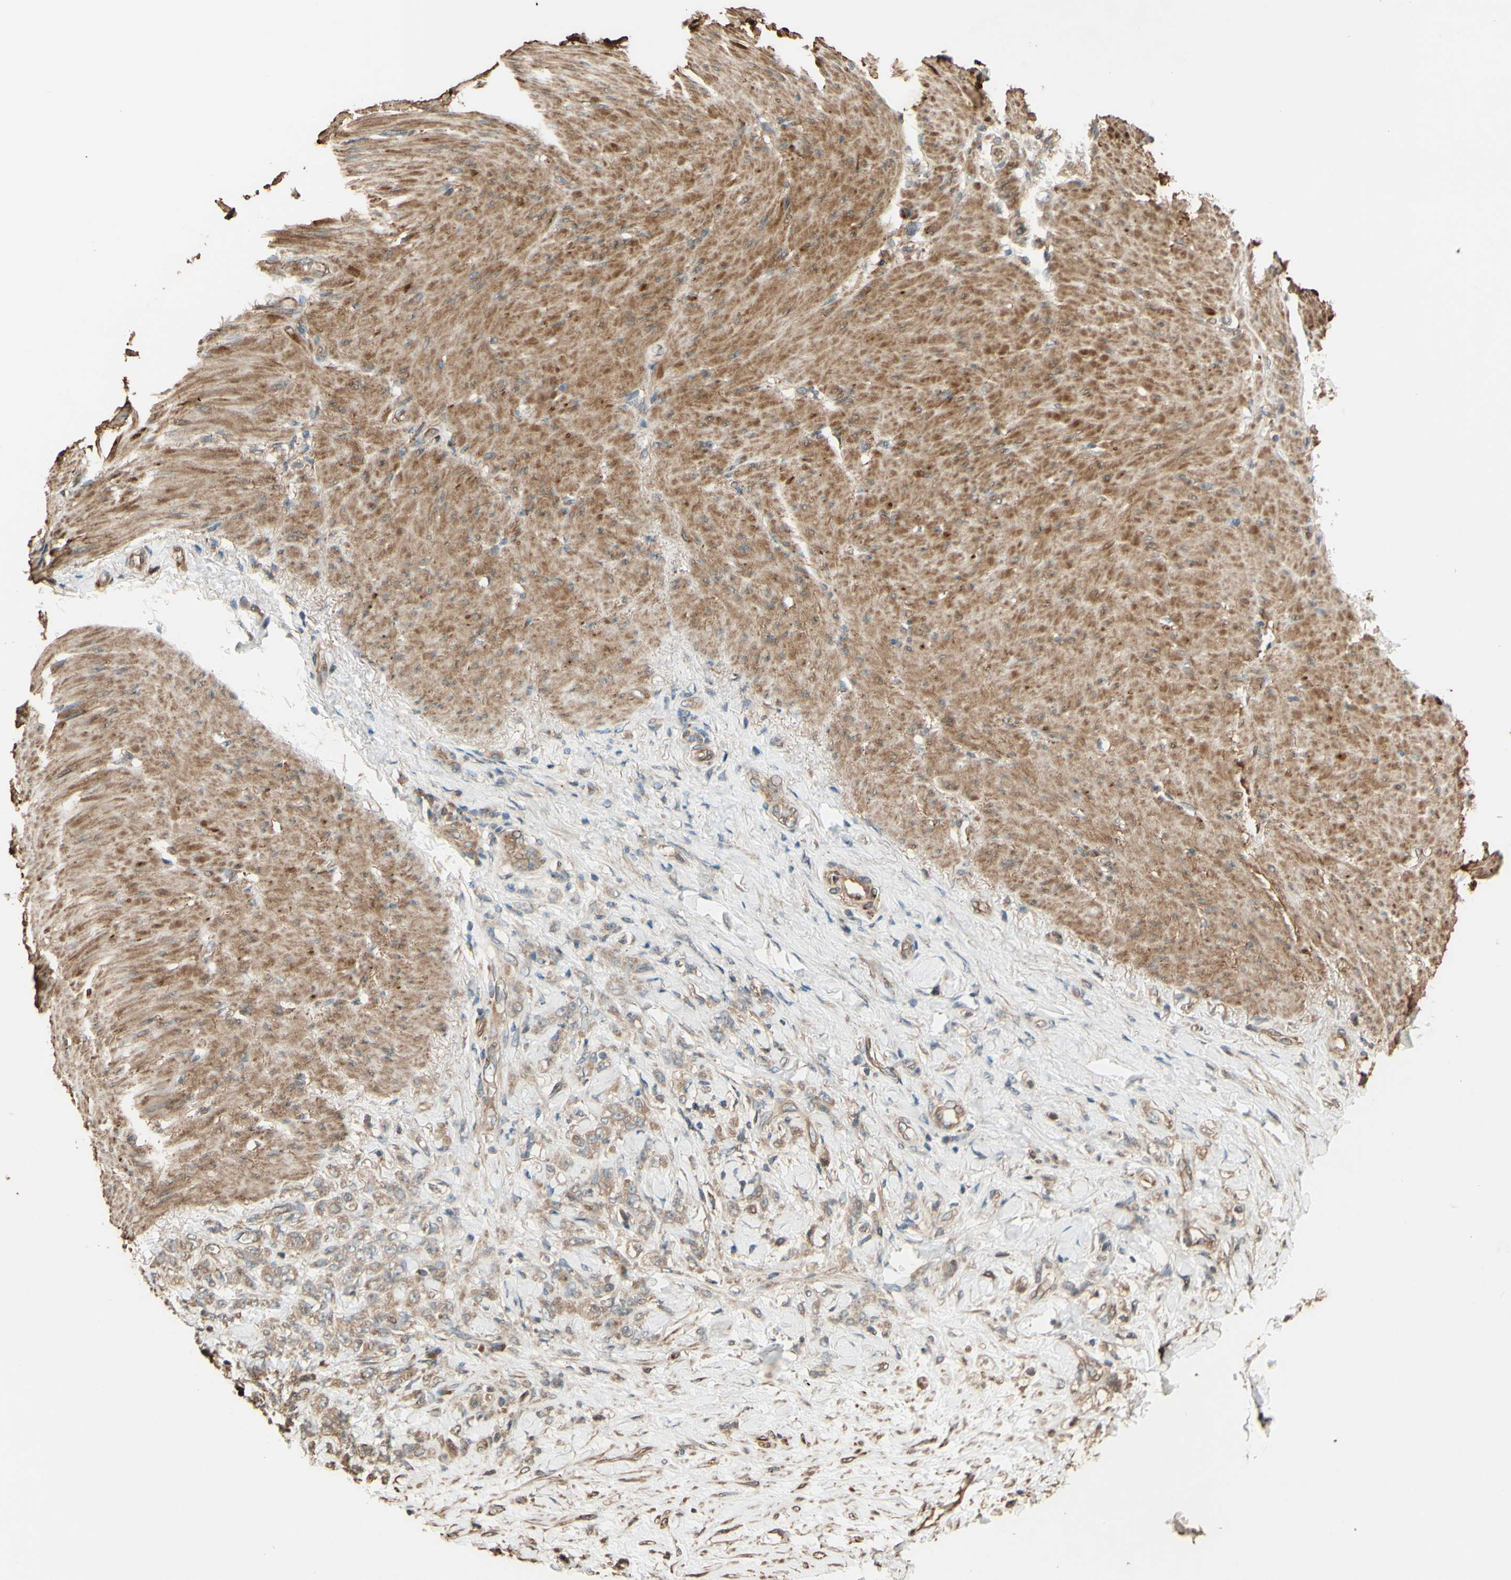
{"staining": {"intensity": "weak", "quantity": ">75%", "location": "cytoplasmic/membranous"}, "tissue": "stomach cancer", "cell_type": "Tumor cells", "image_type": "cancer", "snomed": [{"axis": "morphology", "description": "Adenocarcinoma, NOS"}, {"axis": "topography", "description": "Stomach"}], "caption": "A low amount of weak cytoplasmic/membranous staining is identified in about >75% of tumor cells in stomach cancer tissue. (DAB IHC, brown staining for protein, blue staining for nuclei).", "gene": "RNF19A", "patient": {"sex": "male", "age": 82}}